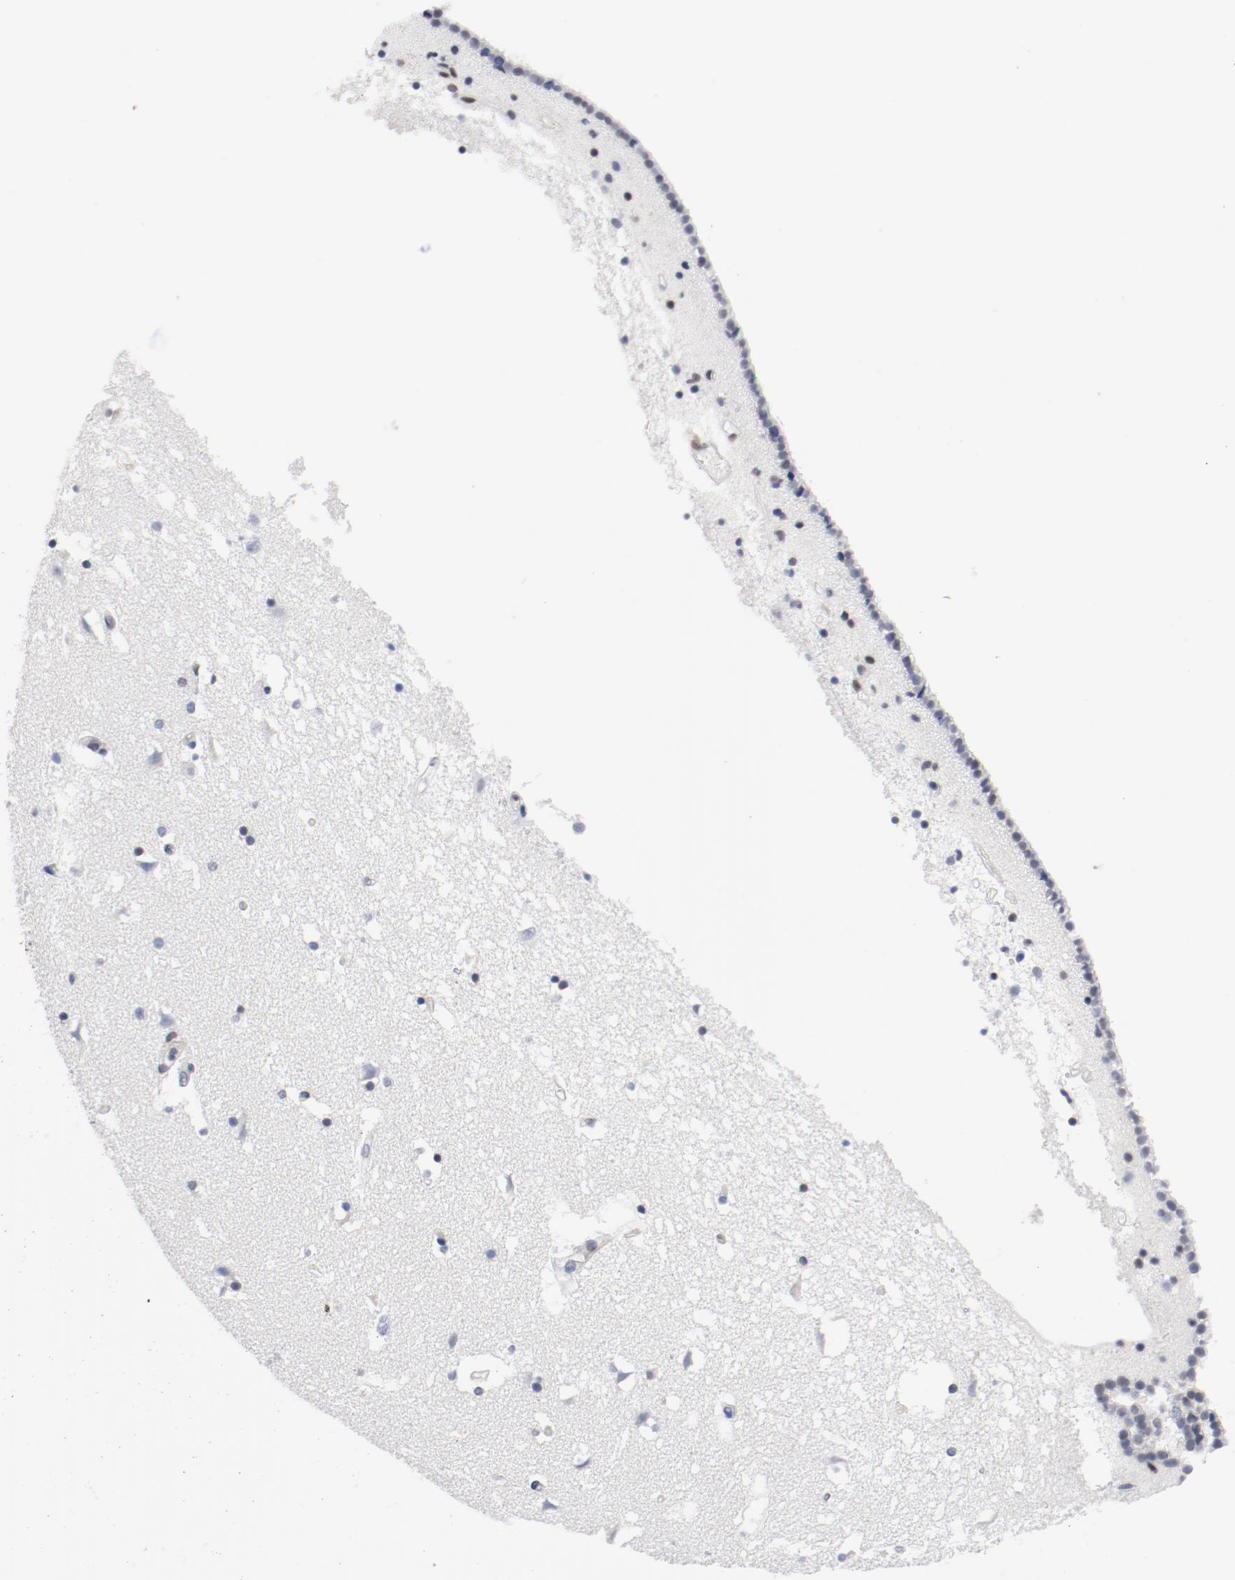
{"staining": {"intensity": "negative", "quantity": "none", "location": "none"}, "tissue": "caudate", "cell_type": "Glial cells", "image_type": "normal", "snomed": [{"axis": "morphology", "description": "Normal tissue, NOS"}, {"axis": "topography", "description": "Lateral ventricle wall"}], "caption": "Immunohistochemistry of benign human caudate shows no staining in glial cells.", "gene": "ARNT", "patient": {"sex": "male", "age": 45}}